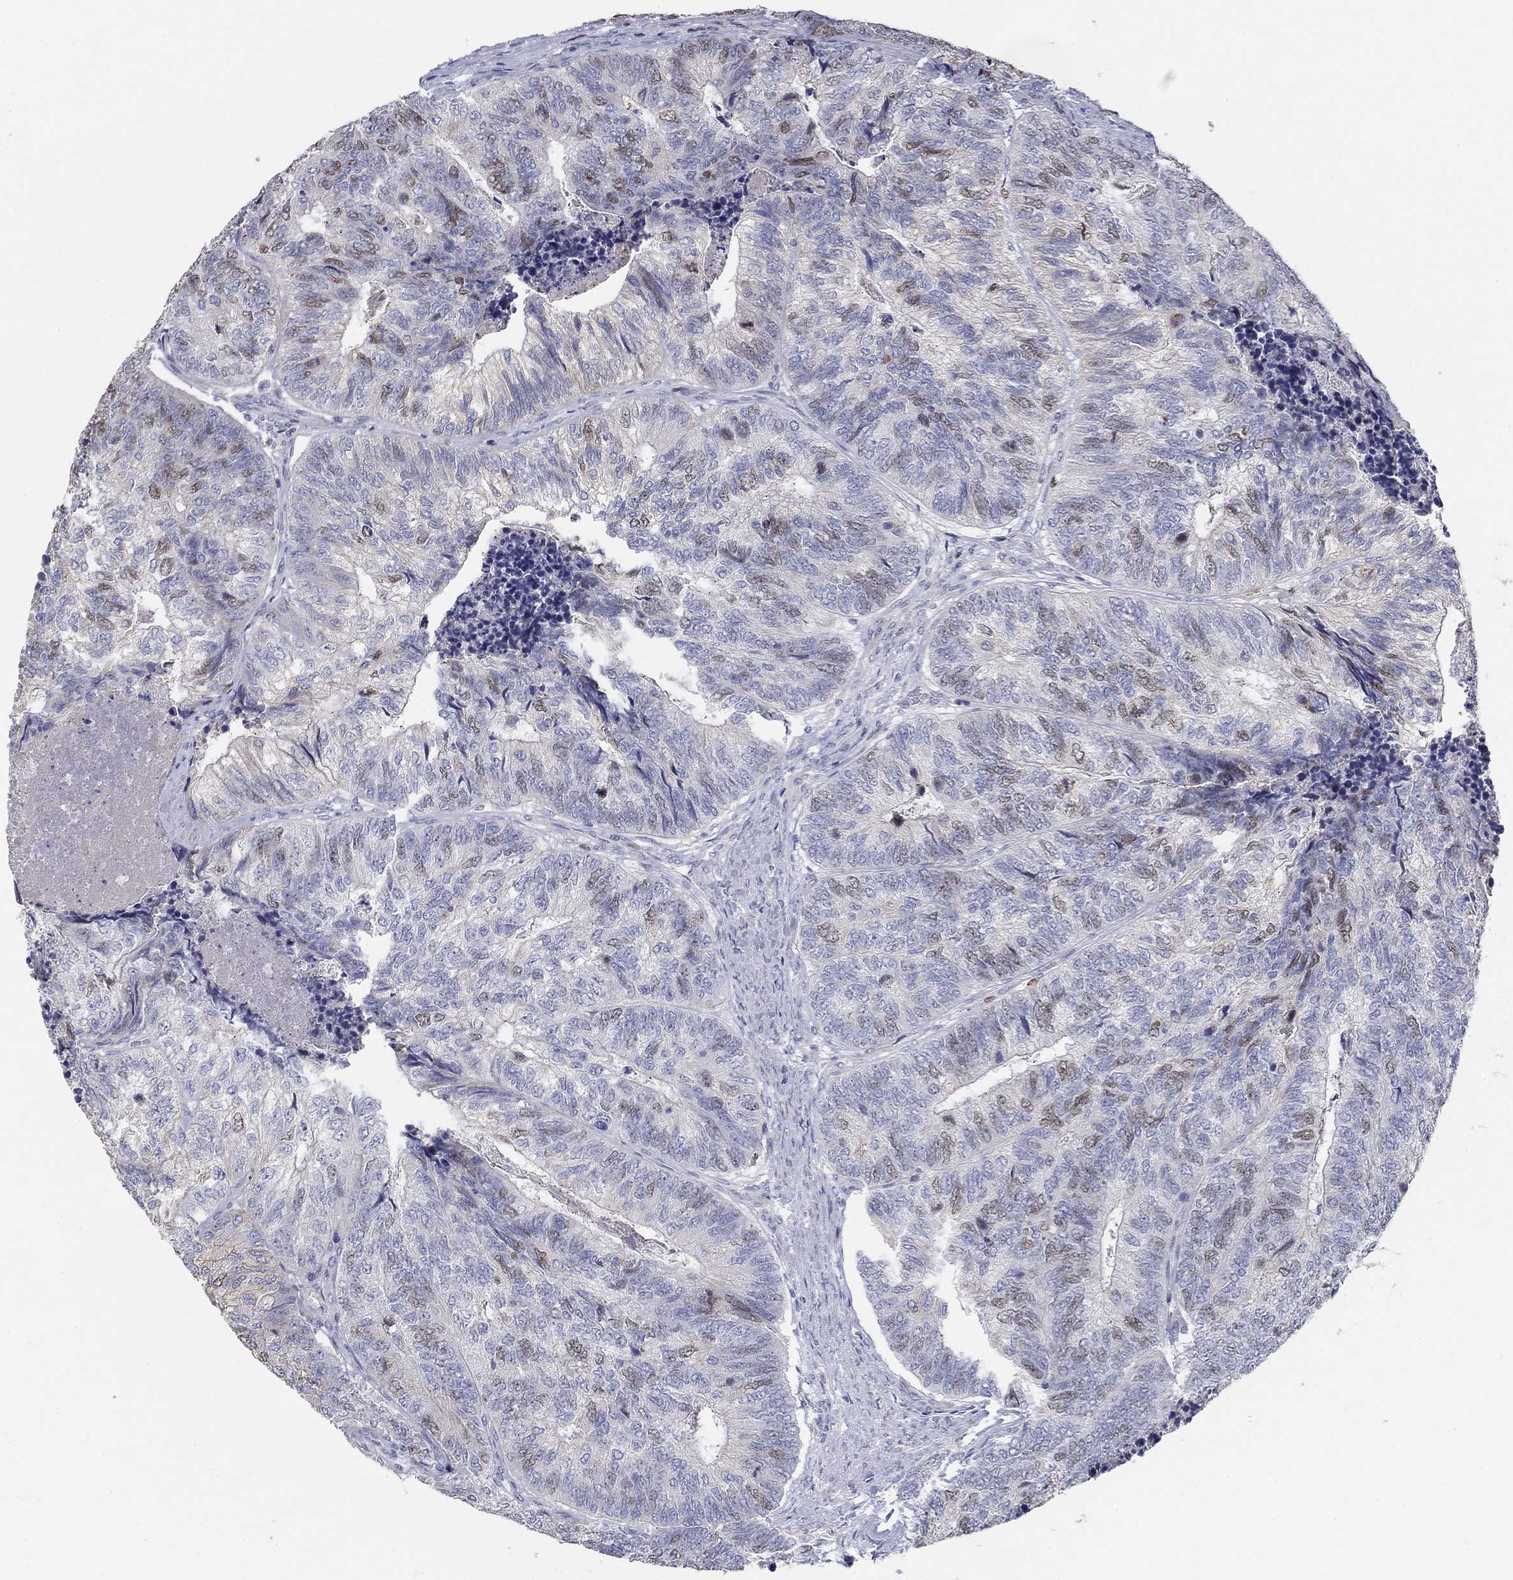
{"staining": {"intensity": "weak", "quantity": "25%-75%", "location": "nuclear"}, "tissue": "colorectal cancer", "cell_type": "Tumor cells", "image_type": "cancer", "snomed": [{"axis": "morphology", "description": "Adenocarcinoma, NOS"}, {"axis": "topography", "description": "Colon"}], "caption": "Protein analysis of colorectal cancer (adenocarcinoma) tissue shows weak nuclear staining in about 25%-75% of tumor cells. (DAB = brown stain, brightfield microscopy at high magnification).", "gene": "PRC1", "patient": {"sex": "female", "age": 67}}